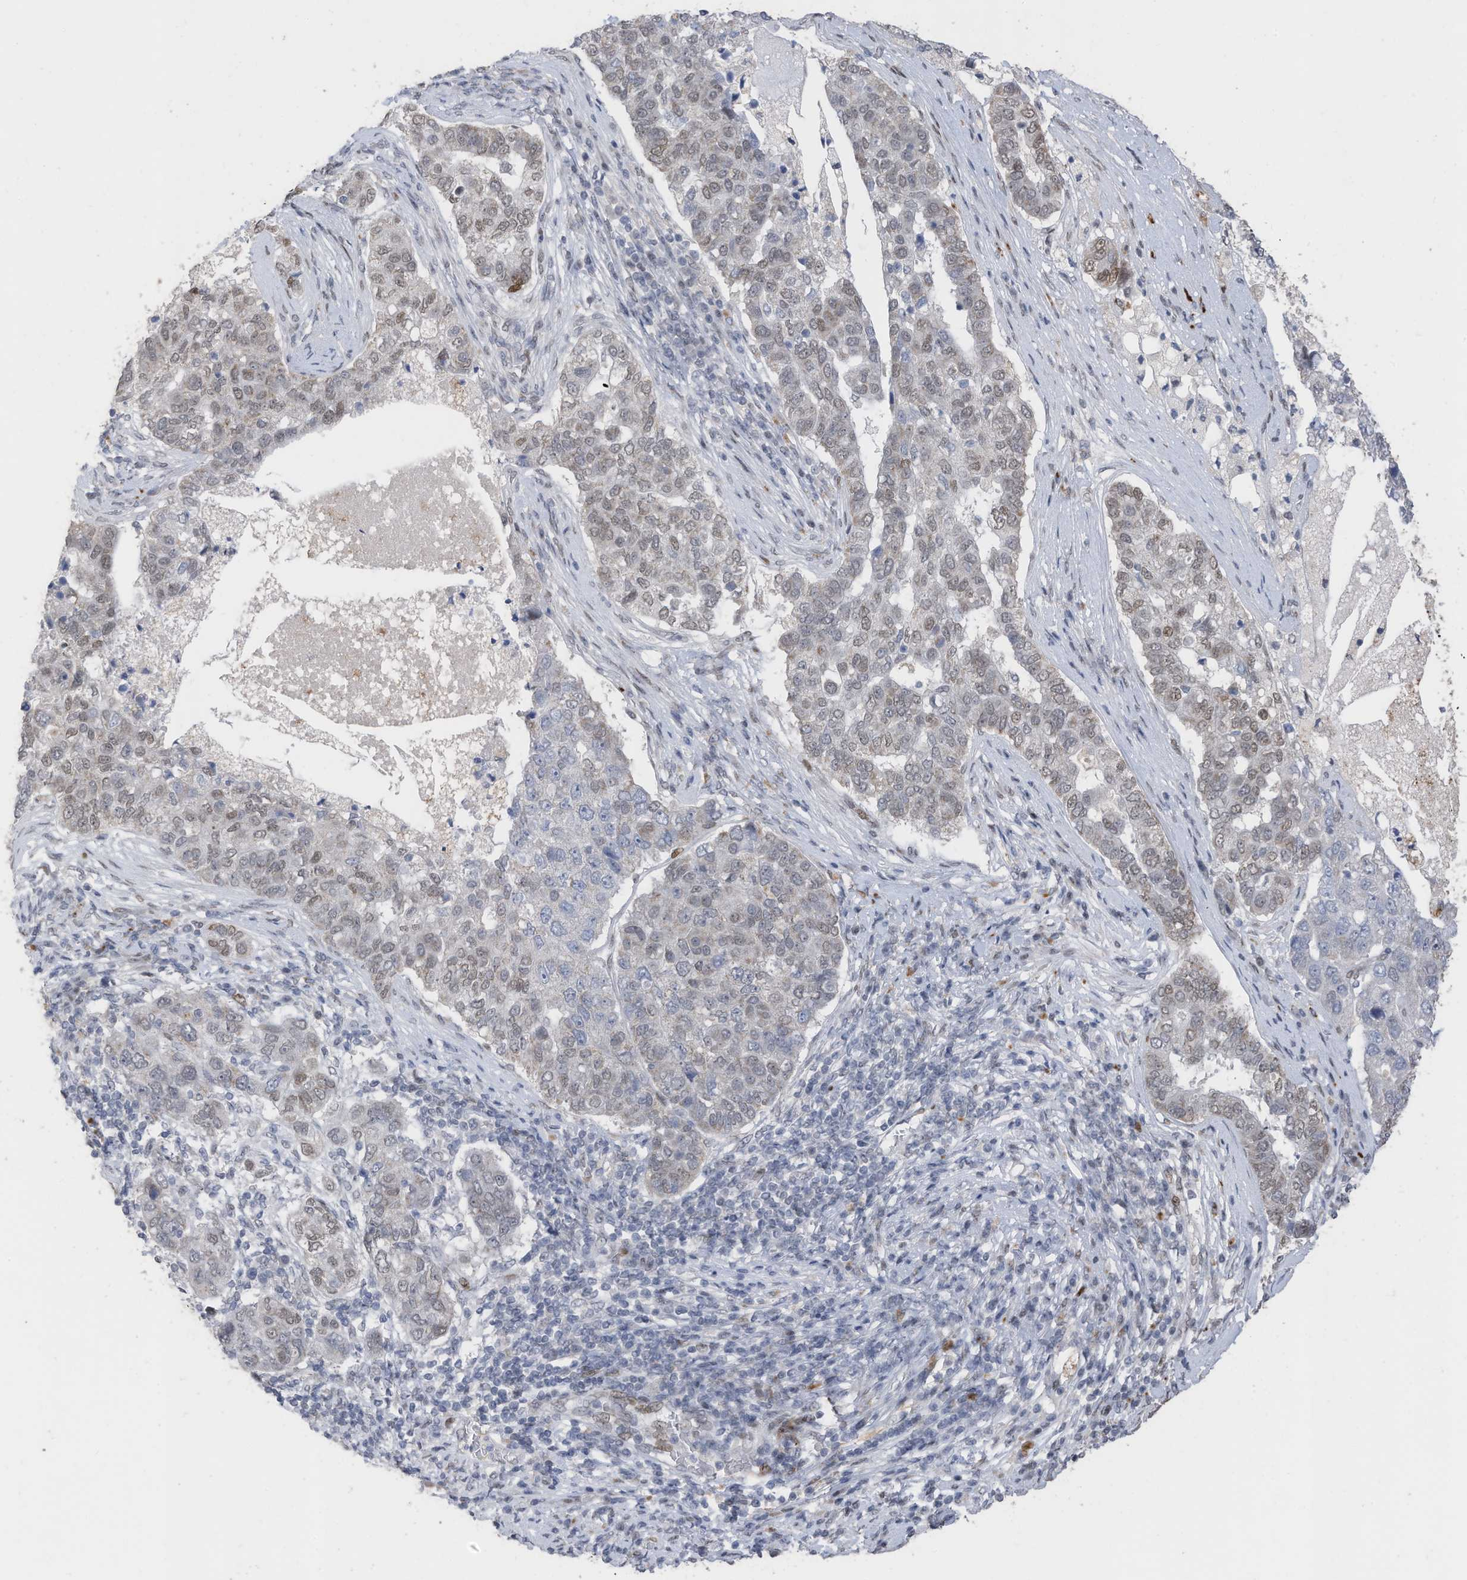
{"staining": {"intensity": "weak", "quantity": "25%-75%", "location": "nuclear"}, "tissue": "pancreatic cancer", "cell_type": "Tumor cells", "image_type": "cancer", "snomed": [{"axis": "morphology", "description": "Adenocarcinoma, NOS"}, {"axis": "topography", "description": "Pancreas"}], "caption": "A low amount of weak nuclear positivity is present in about 25%-75% of tumor cells in pancreatic cancer tissue.", "gene": "RABL3", "patient": {"sex": "female", "age": 61}}